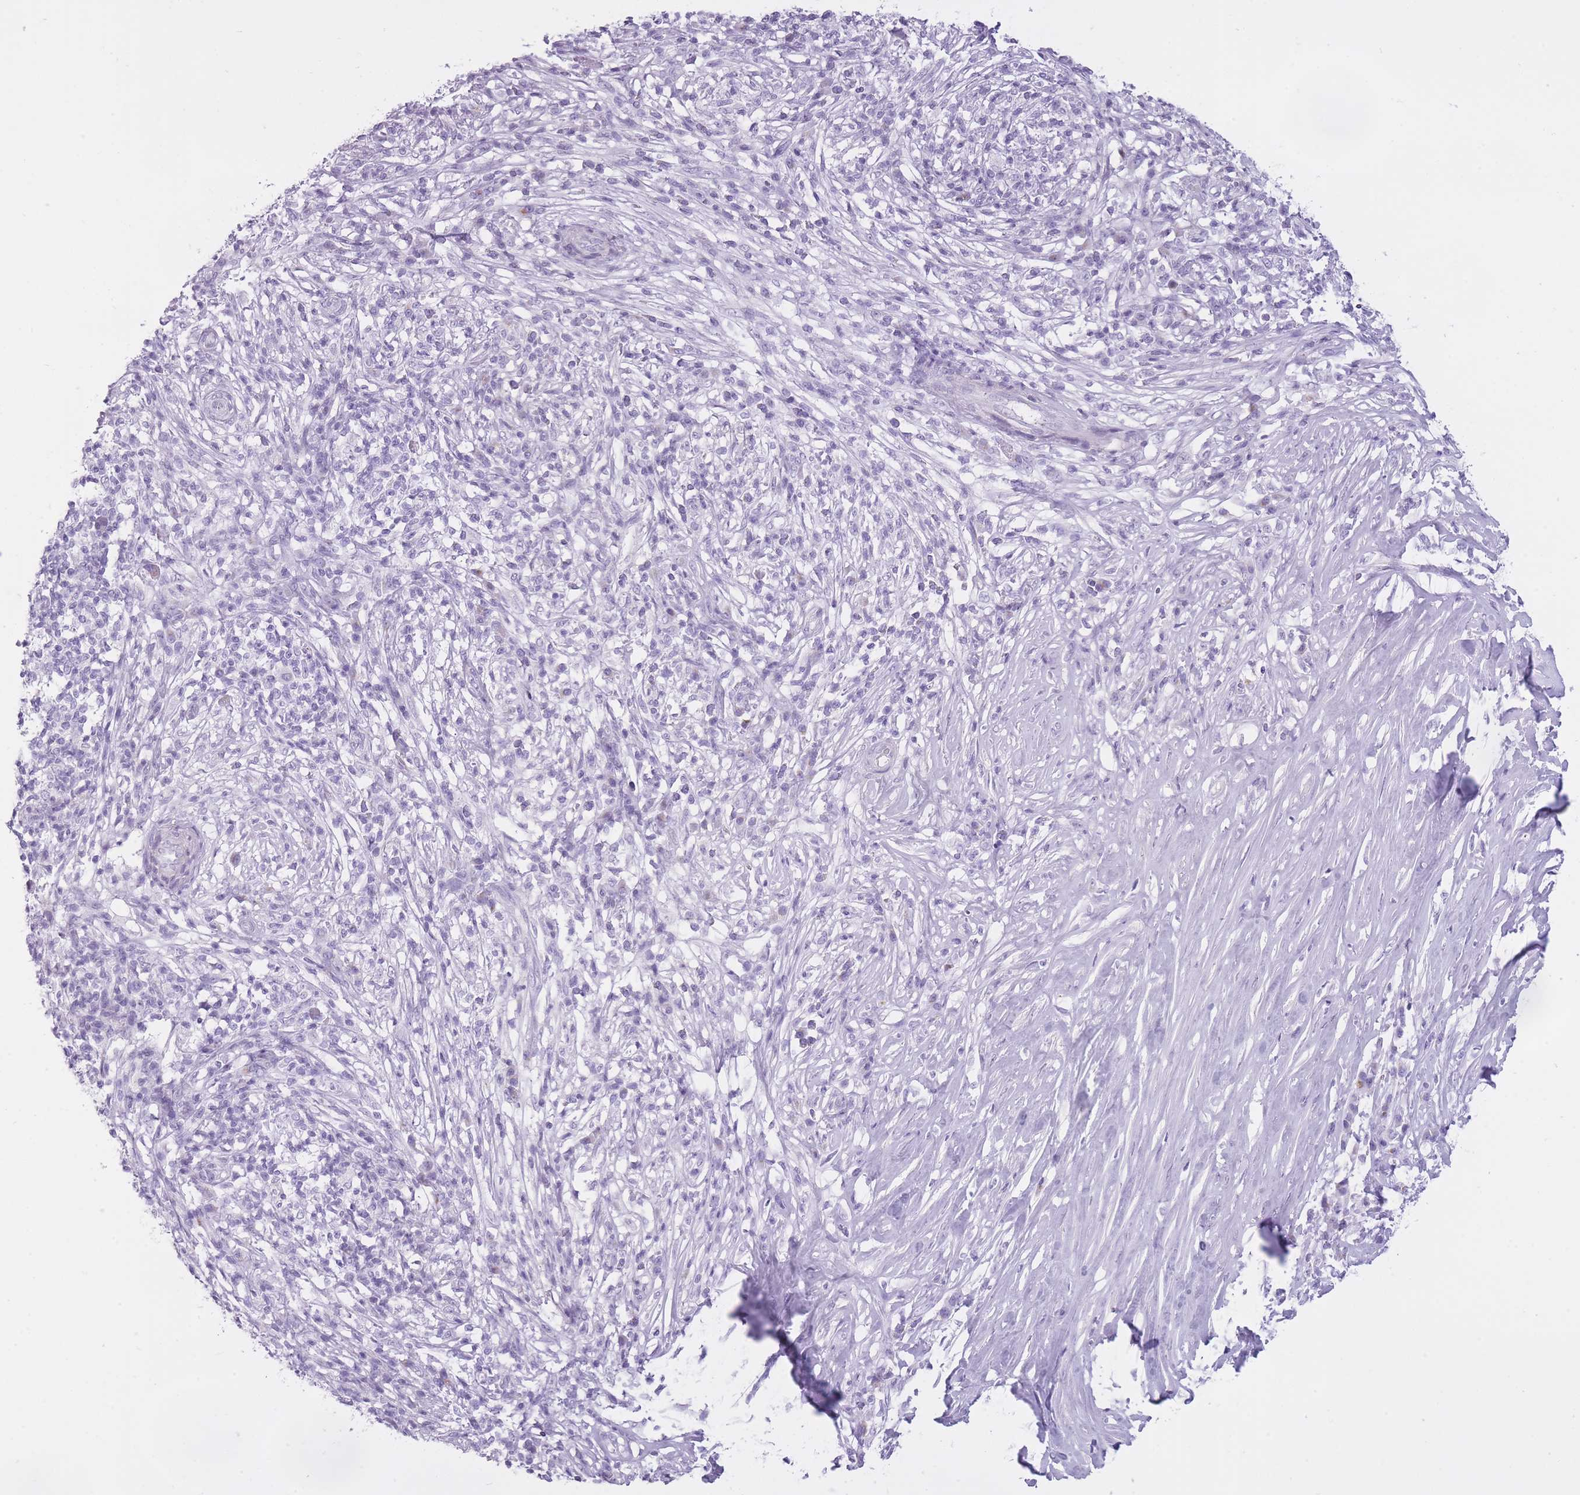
{"staining": {"intensity": "negative", "quantity": "none", "location": "none"}, "tissue": "melanoma", "cell_type": "Tumor cells", "image_type": "cancer", "snomed": [{"axis": "morphology", "description": "Malignant melanoma, NOS"}, {"axis": "topography", "description": "Skin"}], "caption": "A high-resolution photomicrograph shows IHC staining of malignant melanoma, which reveals no significant expression in tumor cells. Brightfield microscopy of immunohistochemistry stained with DAB (3,3'-diaminobenzidine) (brown) and hematoxylin (blue), captured at high magnification.", "gene": "GOLGA6D", "patient": {"sex": "male", "age": 66}}